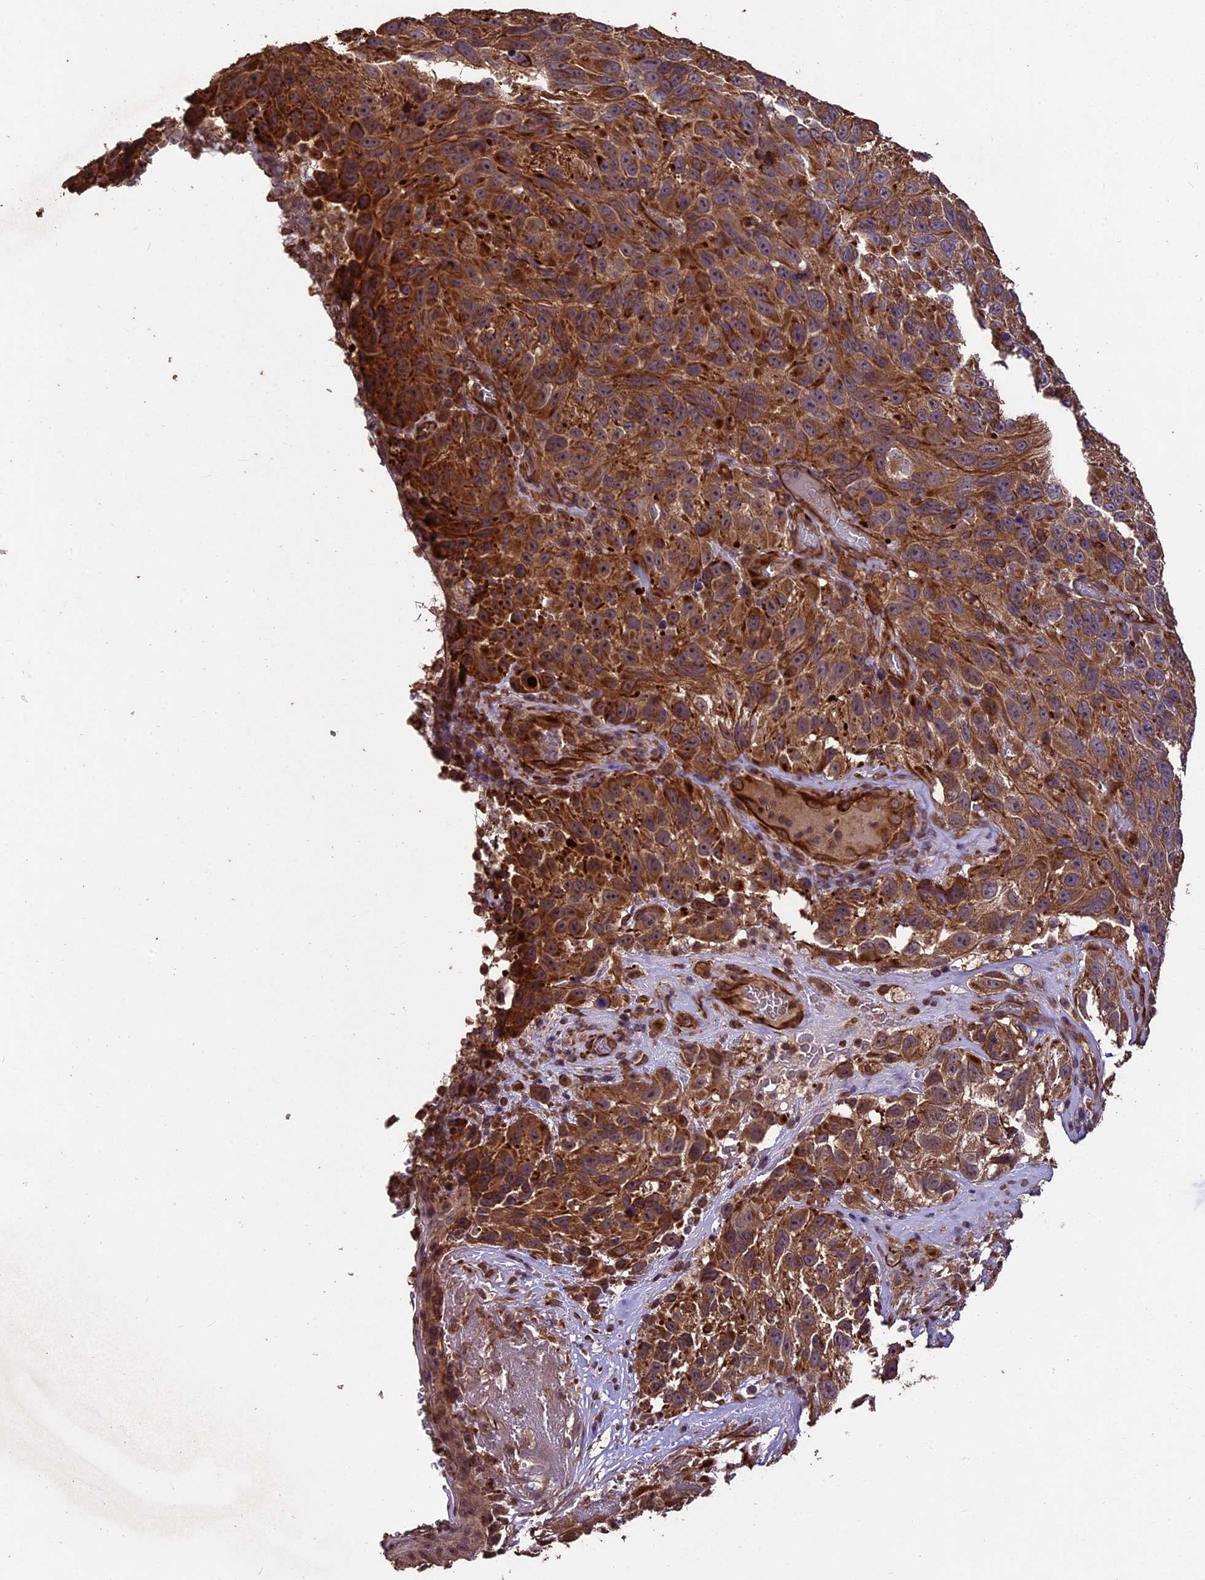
{"staining": {"intensity": "moderate", "quantity": ">75%", "location": "cytoplasmic/membranous"}, "tissue": "melanoma", "cell_type": "Tumor cells", "image_type": "cancer", "snomed": [{"axis": "morphology", "description": "Malignant melanoma, NOS"}, {"axis": "topography", "description": "Skin"}], "caption": "Malignant melanoma stained with a brown dye shows moderate cytoplasmic/membranous positive positivity in about >75% of tumor cells.", "gene": "TTLL10", "patient": {"sex": "female", "age": 96}}